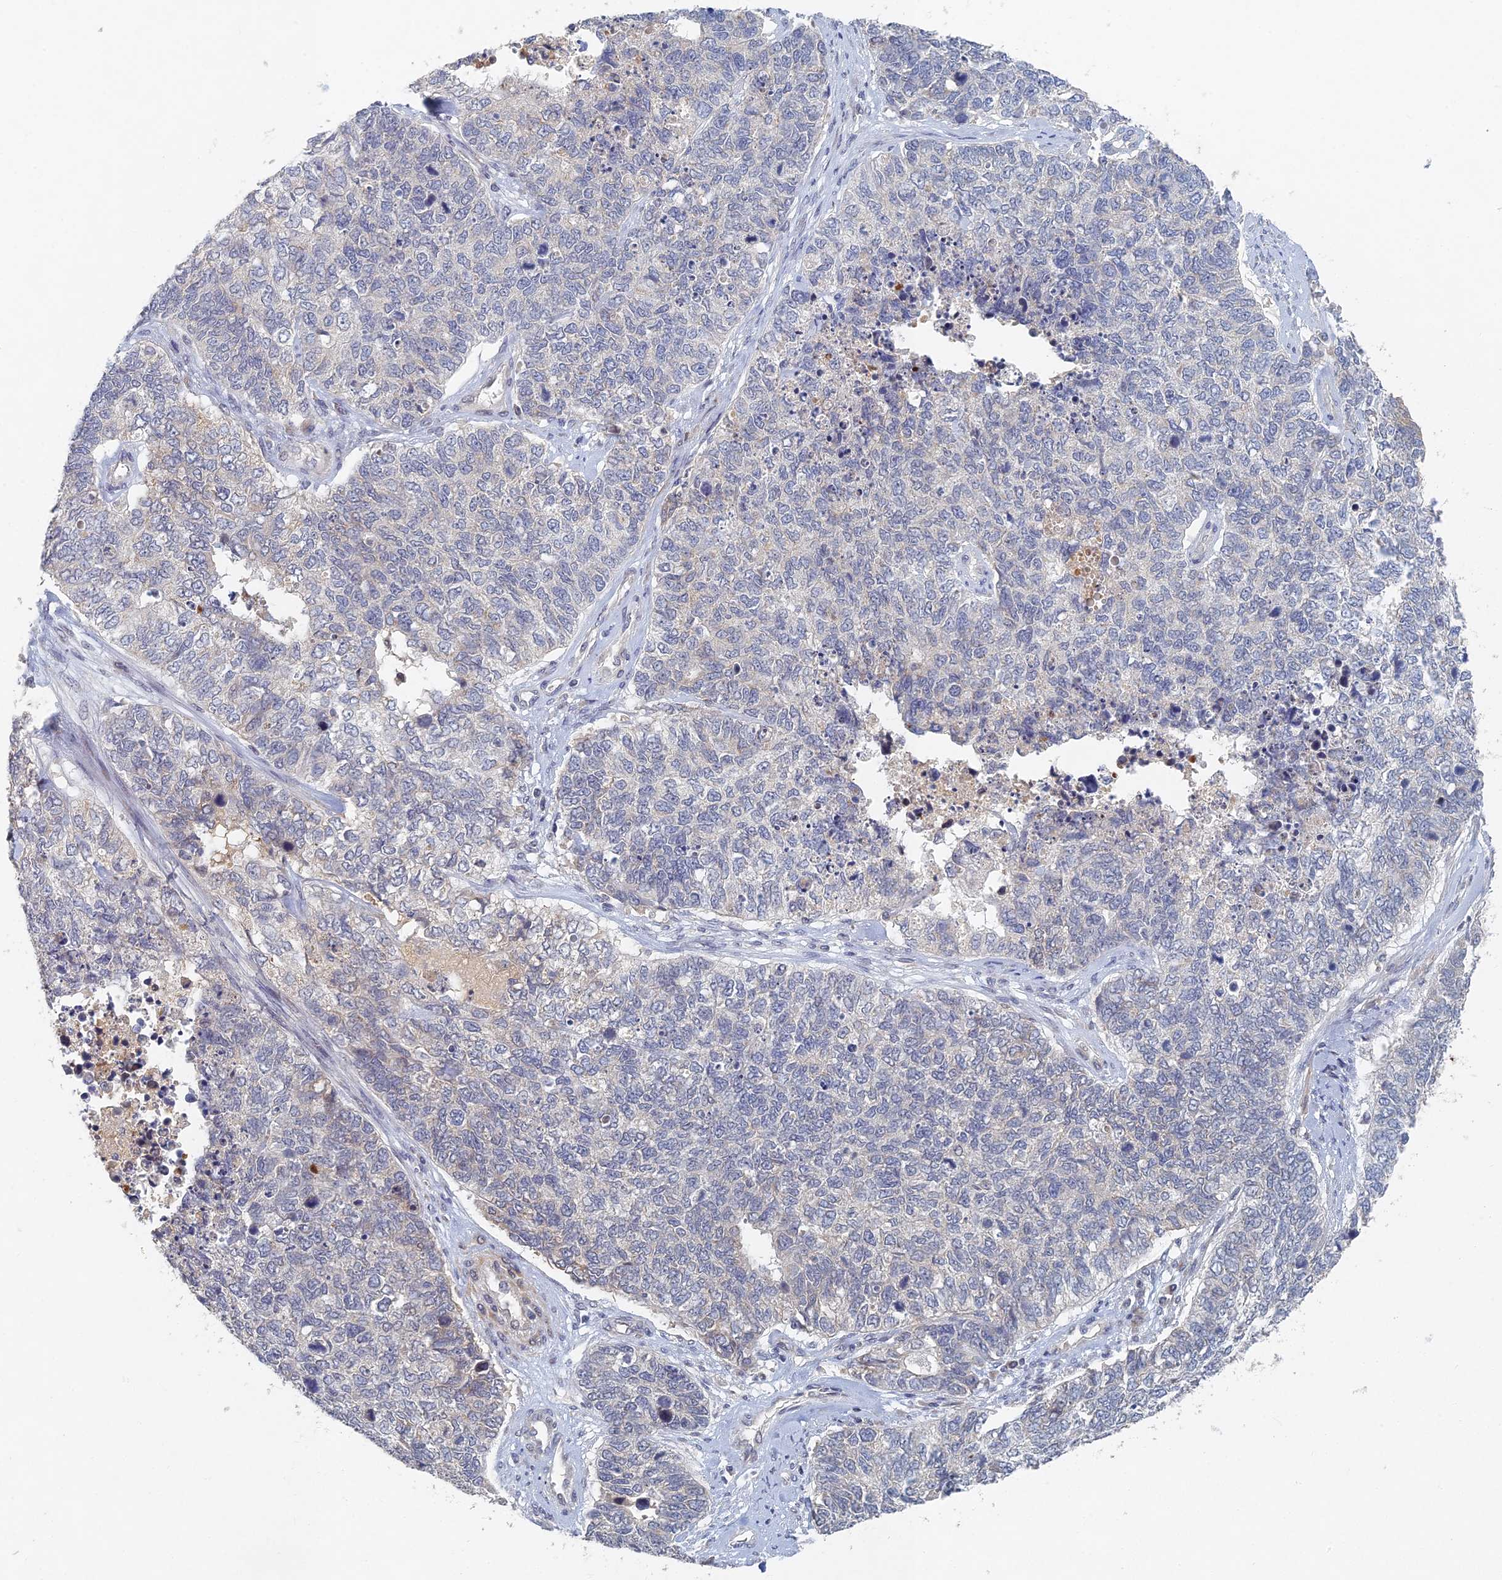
{"staining": {"intensity": "negative", "quantity": "none", "location": "none"}, "tissue": "cervical cancer", "cell_type": "Tumor cells", "image_type": "cancer", "snomed": [{"axis": "morphology", "description": "Squamous cell carcinoma, NOS"}, {"axis": "topography", "description": "Cervix"}], "caption": "Protein analysis of cervical cancer demonstrates no significant expression in tumor cells.", "gene": "GNA15", "patient": {"sex": "female", "age": 63}}